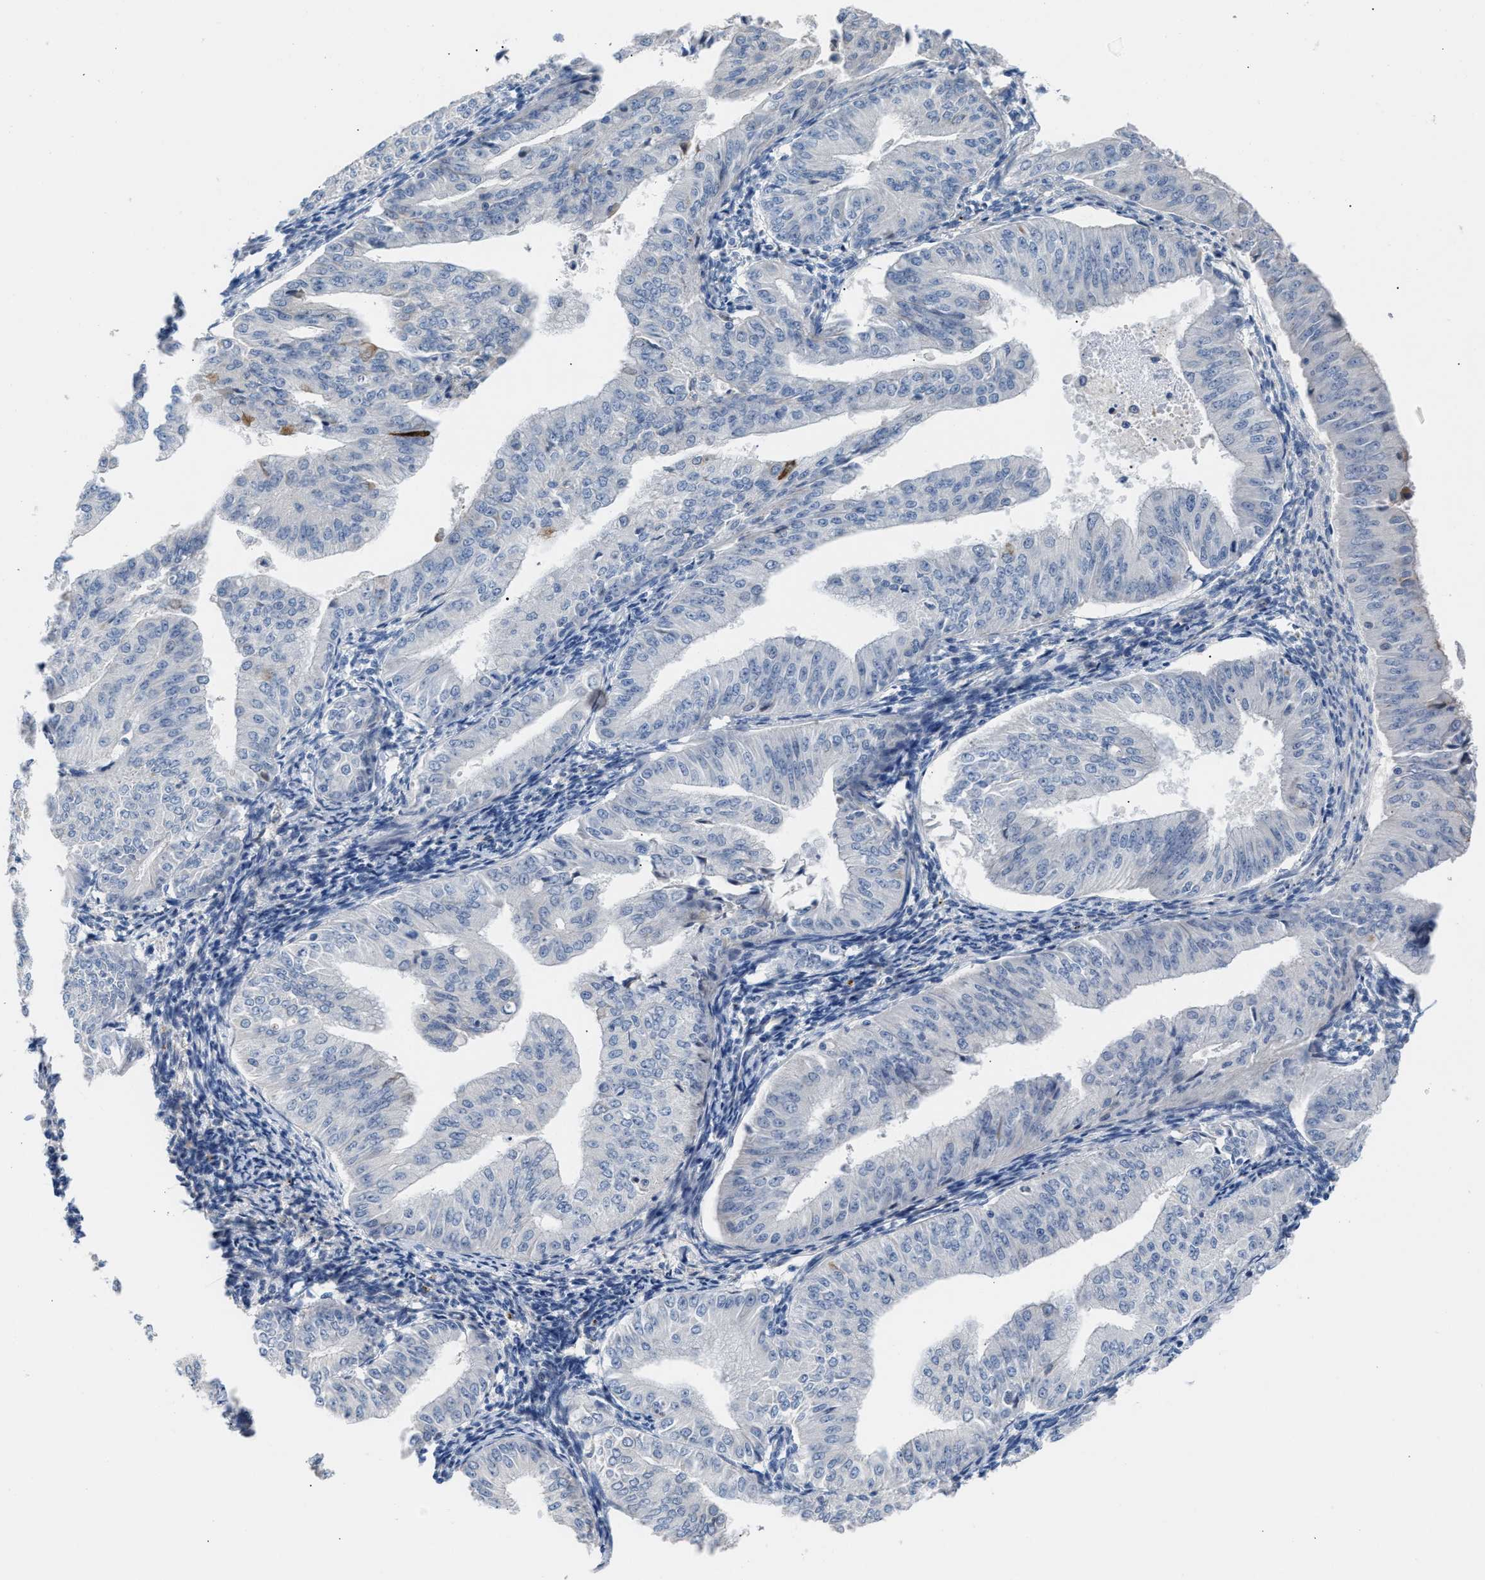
{"staining": {"intensity": "negative", "quantity": "none", "location": "none"}, "tissue": "endometrial cancer", "cell_type": "Tumor cells", "image_type": "cancer", "snomed": [{"axis": "morphology", "description": "Normal tissue, NOS"}, {"axis": "morphology", "description": "Adenocarcinoma, NOS"}, {"axis": "topography", "description": "Endometrium"}], "caption": "Adenocarcinoma (endometrial) was stained to show a protein in brown. There is no significant staining in tumor cells.", "gene": "TFPI", "patient": {"sex": "female", "age": 53}}